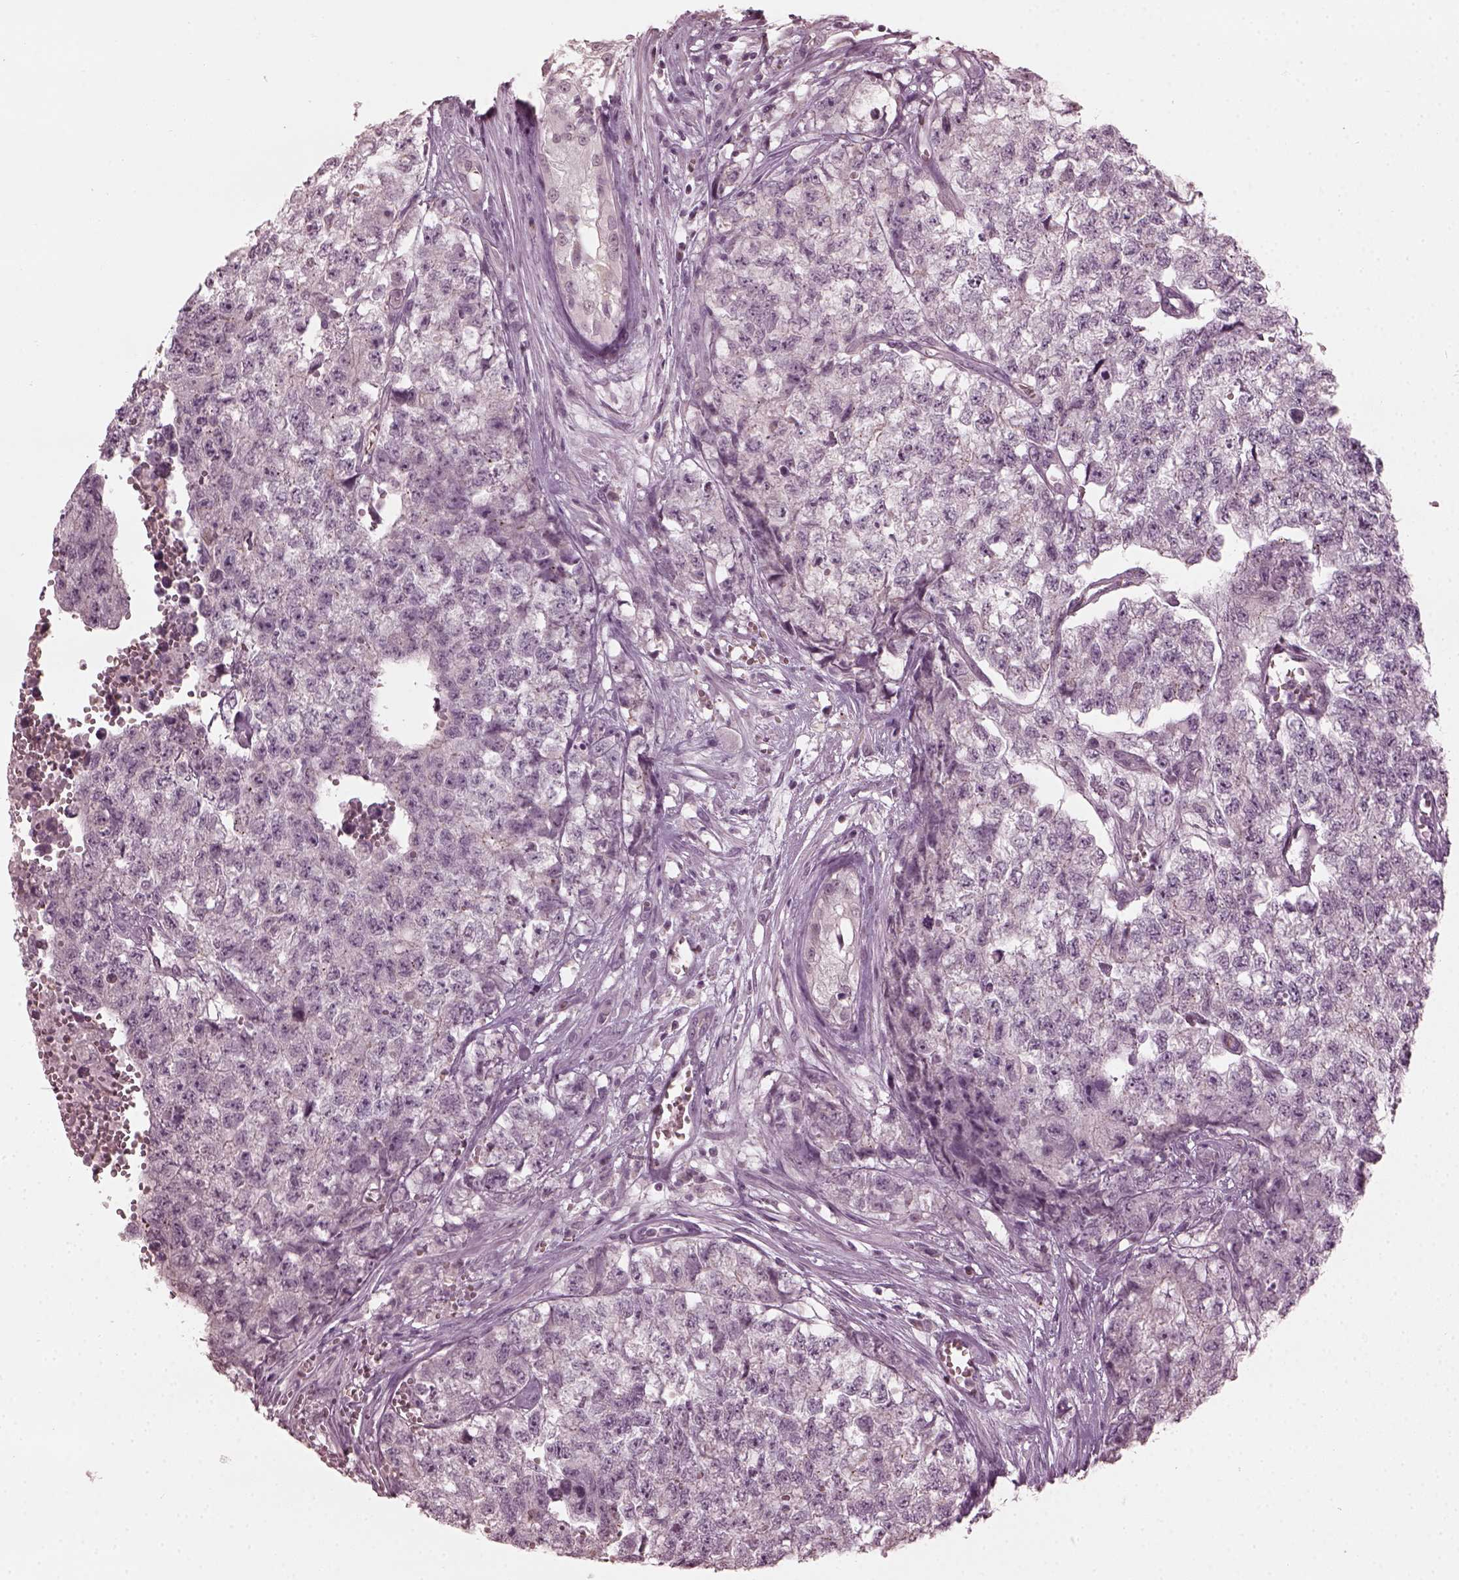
{"staining": {"intensity": "negative", "quantity": "none", "location": "none"}, "tissue": "testis cancer", "cell_type": "Tumor cells", "image_type": "cancer", "snomed": [{"axis": "morphology", "description": "Seminoma, NOS"}, {"axis": "morphology", "description": "Carcinoma, Embryonal, NOS"}, {"axis": "topography", "description": "Testis"}], "caption": "Testis seminoma stained for a protein using IHC shows no expression tumor cells.", "gene": "CCDC170", "patient": {"sex": "male", "age": 22}}